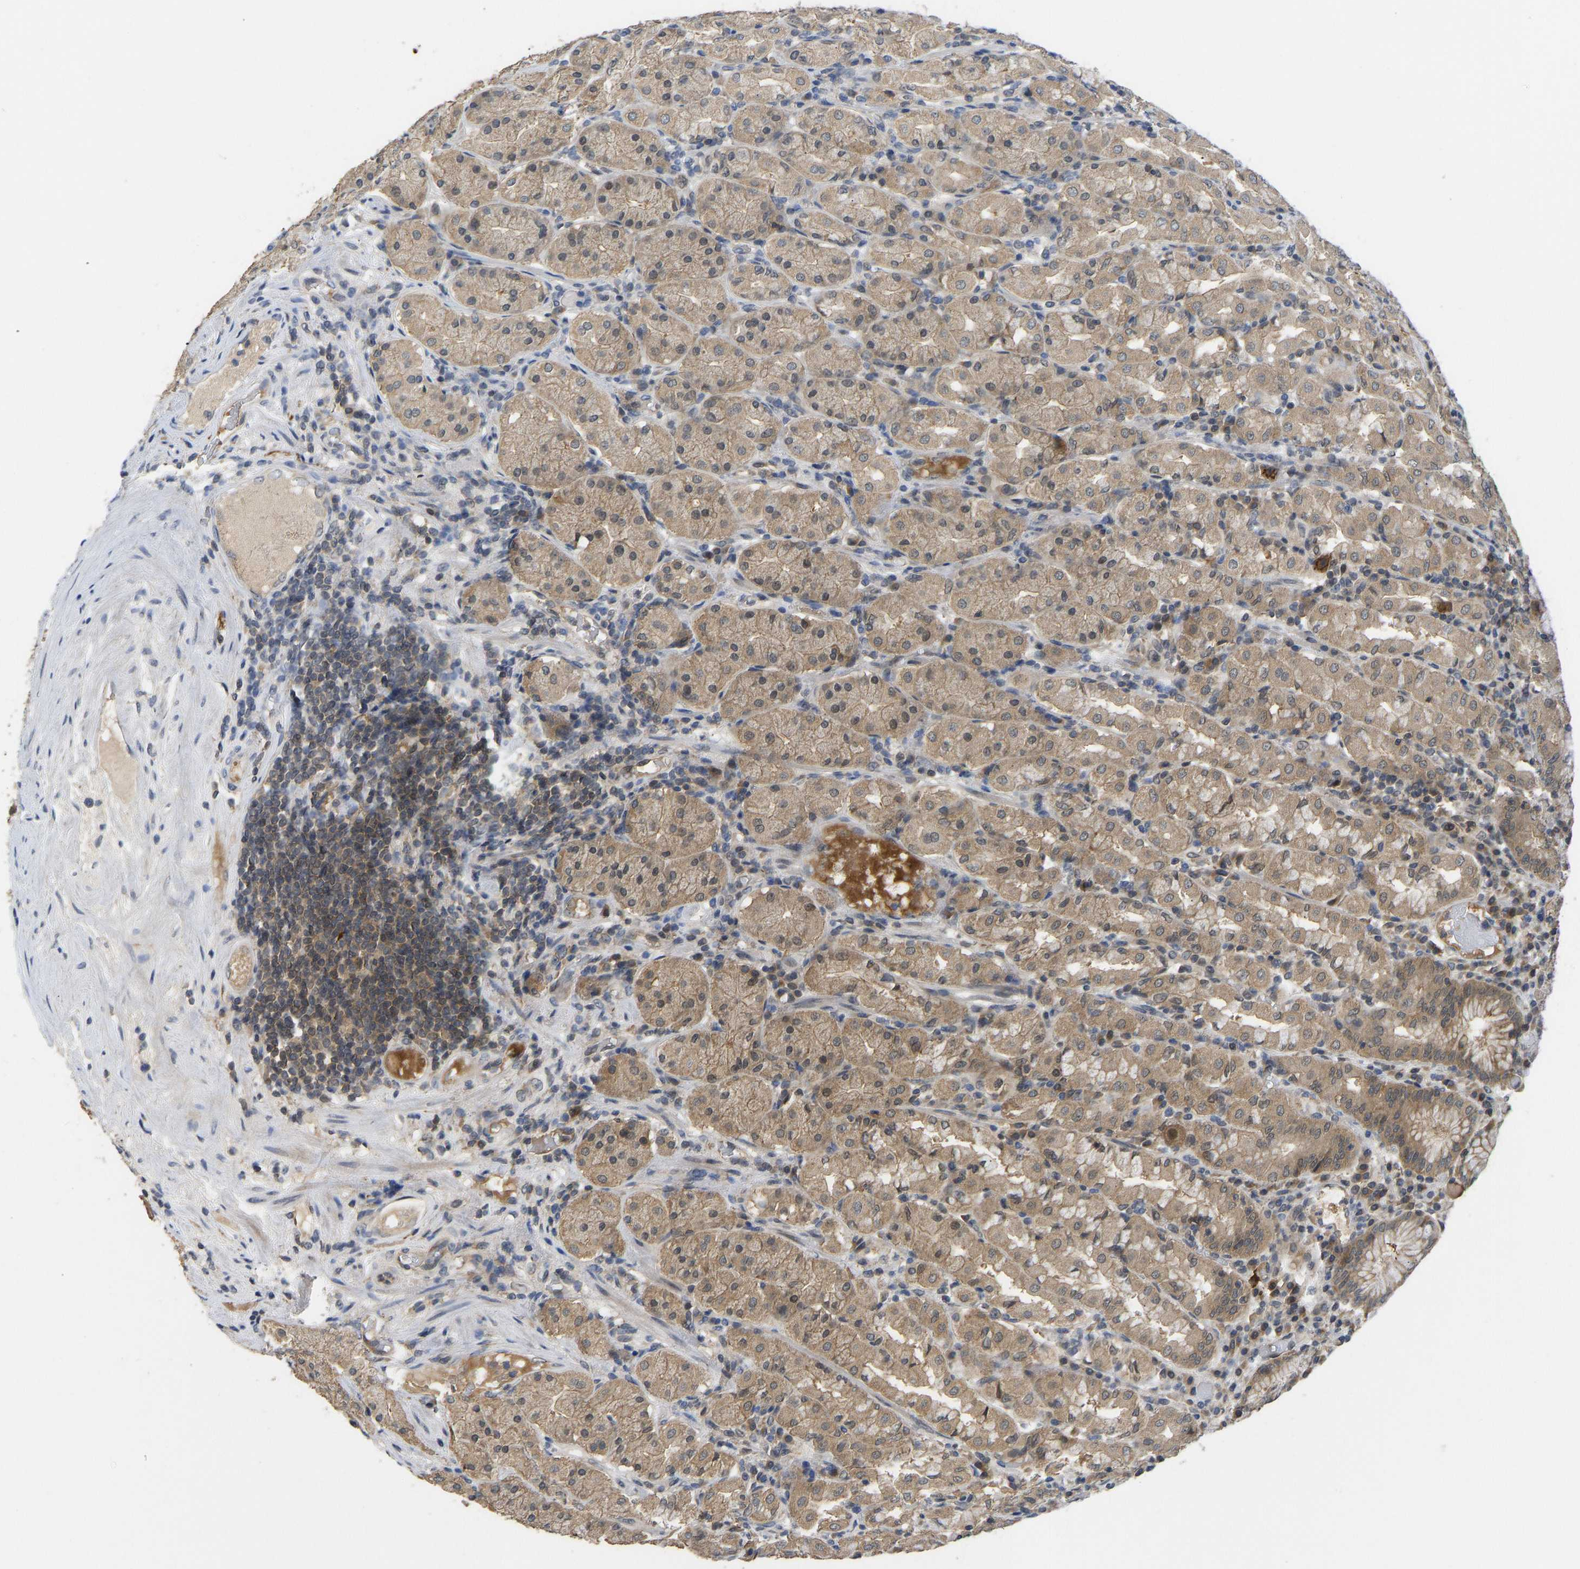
{"staining": {"intensity": "moderate", "quantity": ">75%", "location": "cytoplasmic/membranous"}, "tissue": "stomach", "cell_type": "Glandular cells", "image_type": "normal", "snomed": [{"axis": "morphology", "description": "Normal tissue, NOS"}, {"axis": "topography", "description": "Stomach"}, {"axis": "topography", "description": "Stomach, lower"}], "caption": "DAB (3,3'-diaminobenzidine) immunohistochemical staining of unremarkable stomach demonstrates moderate cytoplasmic/membranous protein positivity in about >75% of glandular cells. (IHC, brightfield microscopy, high magnification).", "gene": "NDRG3", "patient": {"sex": "female", "age": 56}}